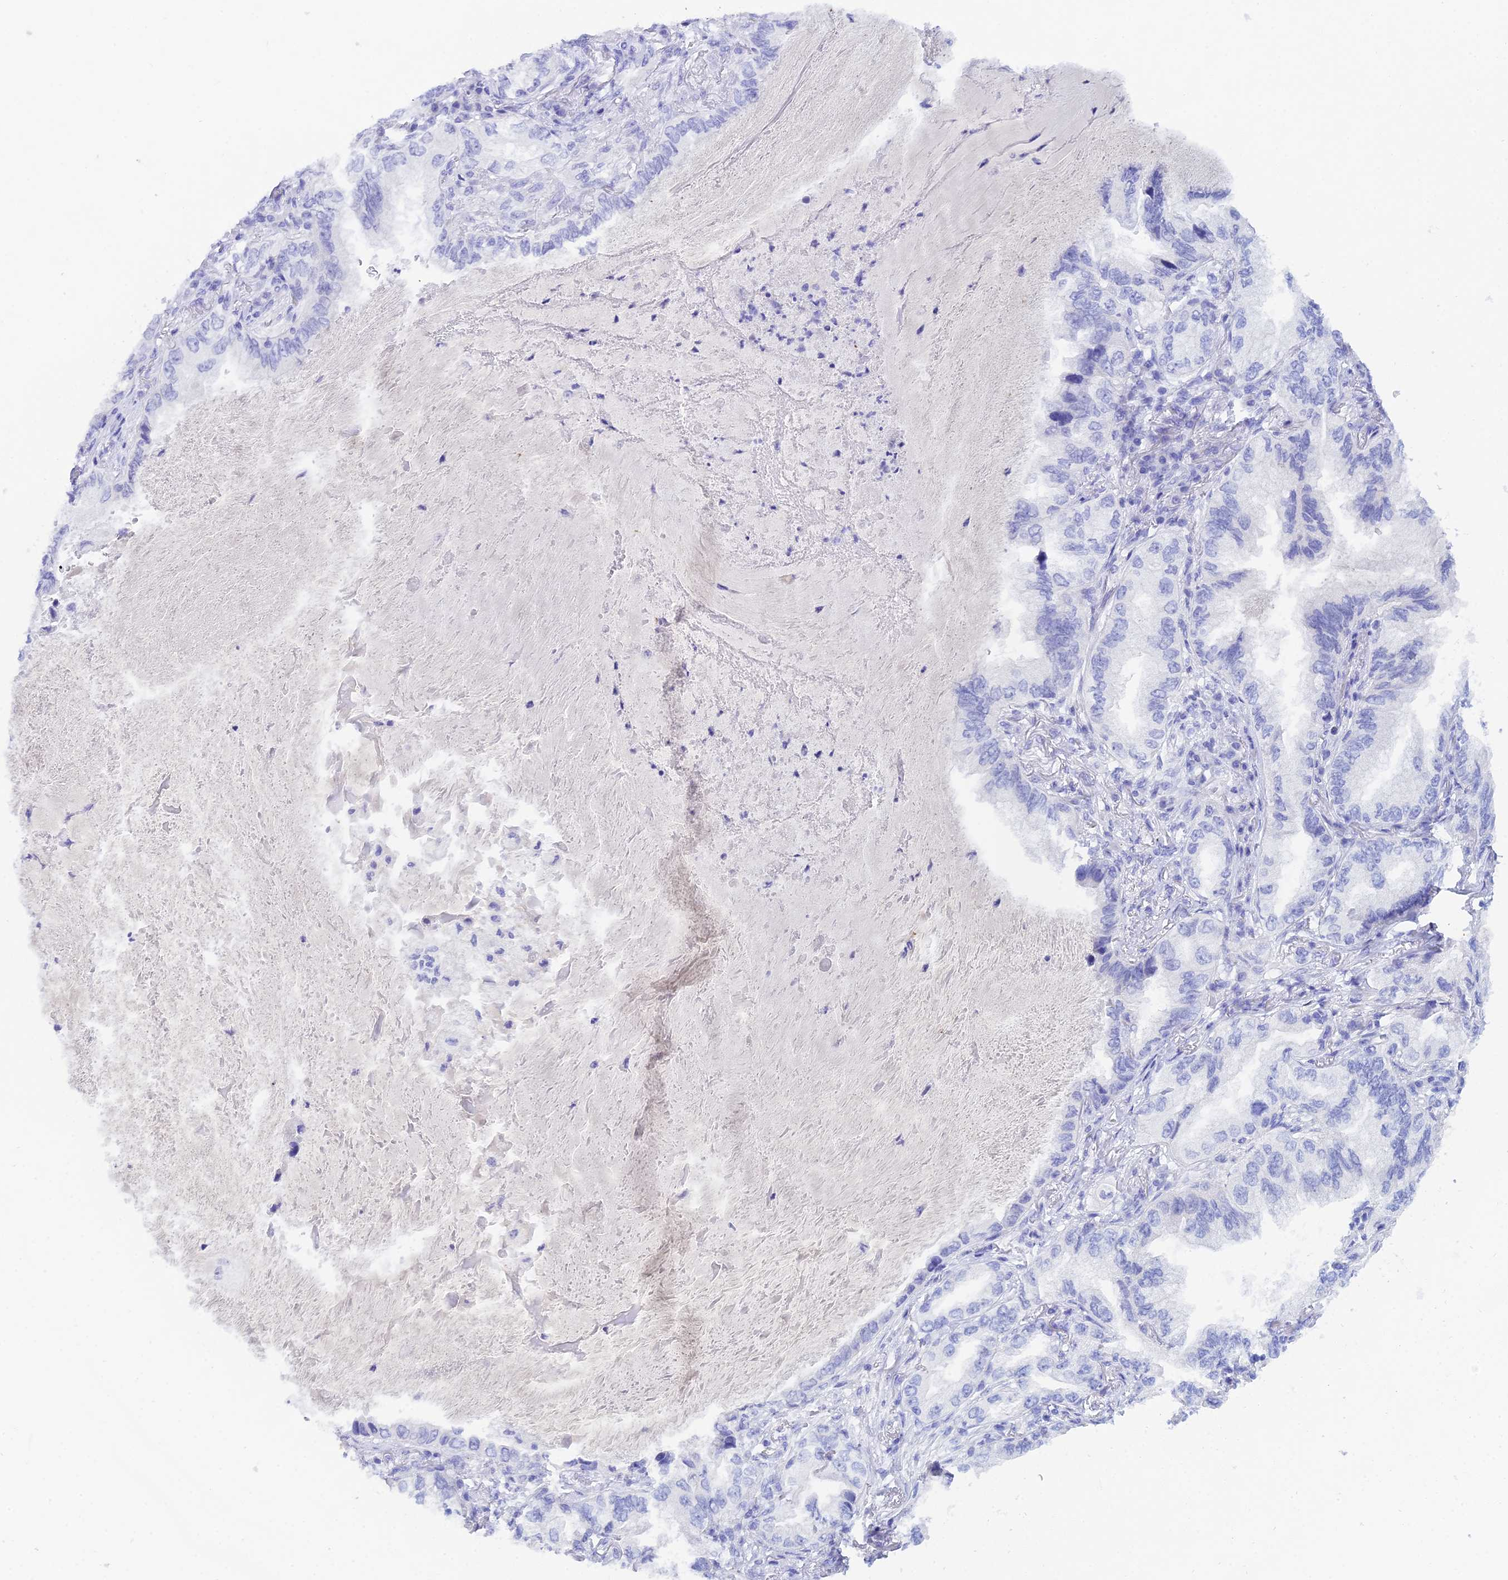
{"staining": {"intensity": "negative", "quantity": "none", "location": "none"}, "tissue": "lung cancer", "cell_type": "Tumor cells", "image_type": "cancer", "snomed": [{"axis": "morphology", "description": "Adenocarcinoma, NOS"}, {"axis": "topography", "description": "Lung"}], "caption": "An IHC histopathology image of adenocarcinoma (lung) is shown. There is no staining in tumor cells of adenocarcinoma (lung). Brightfield microscopy of immunohistochemistry stained with DAB (brown) and hematoxylin (blue), captured at high magnification.", "gene": "REG1A", "patient": {"sex": "female", "age": 69}}